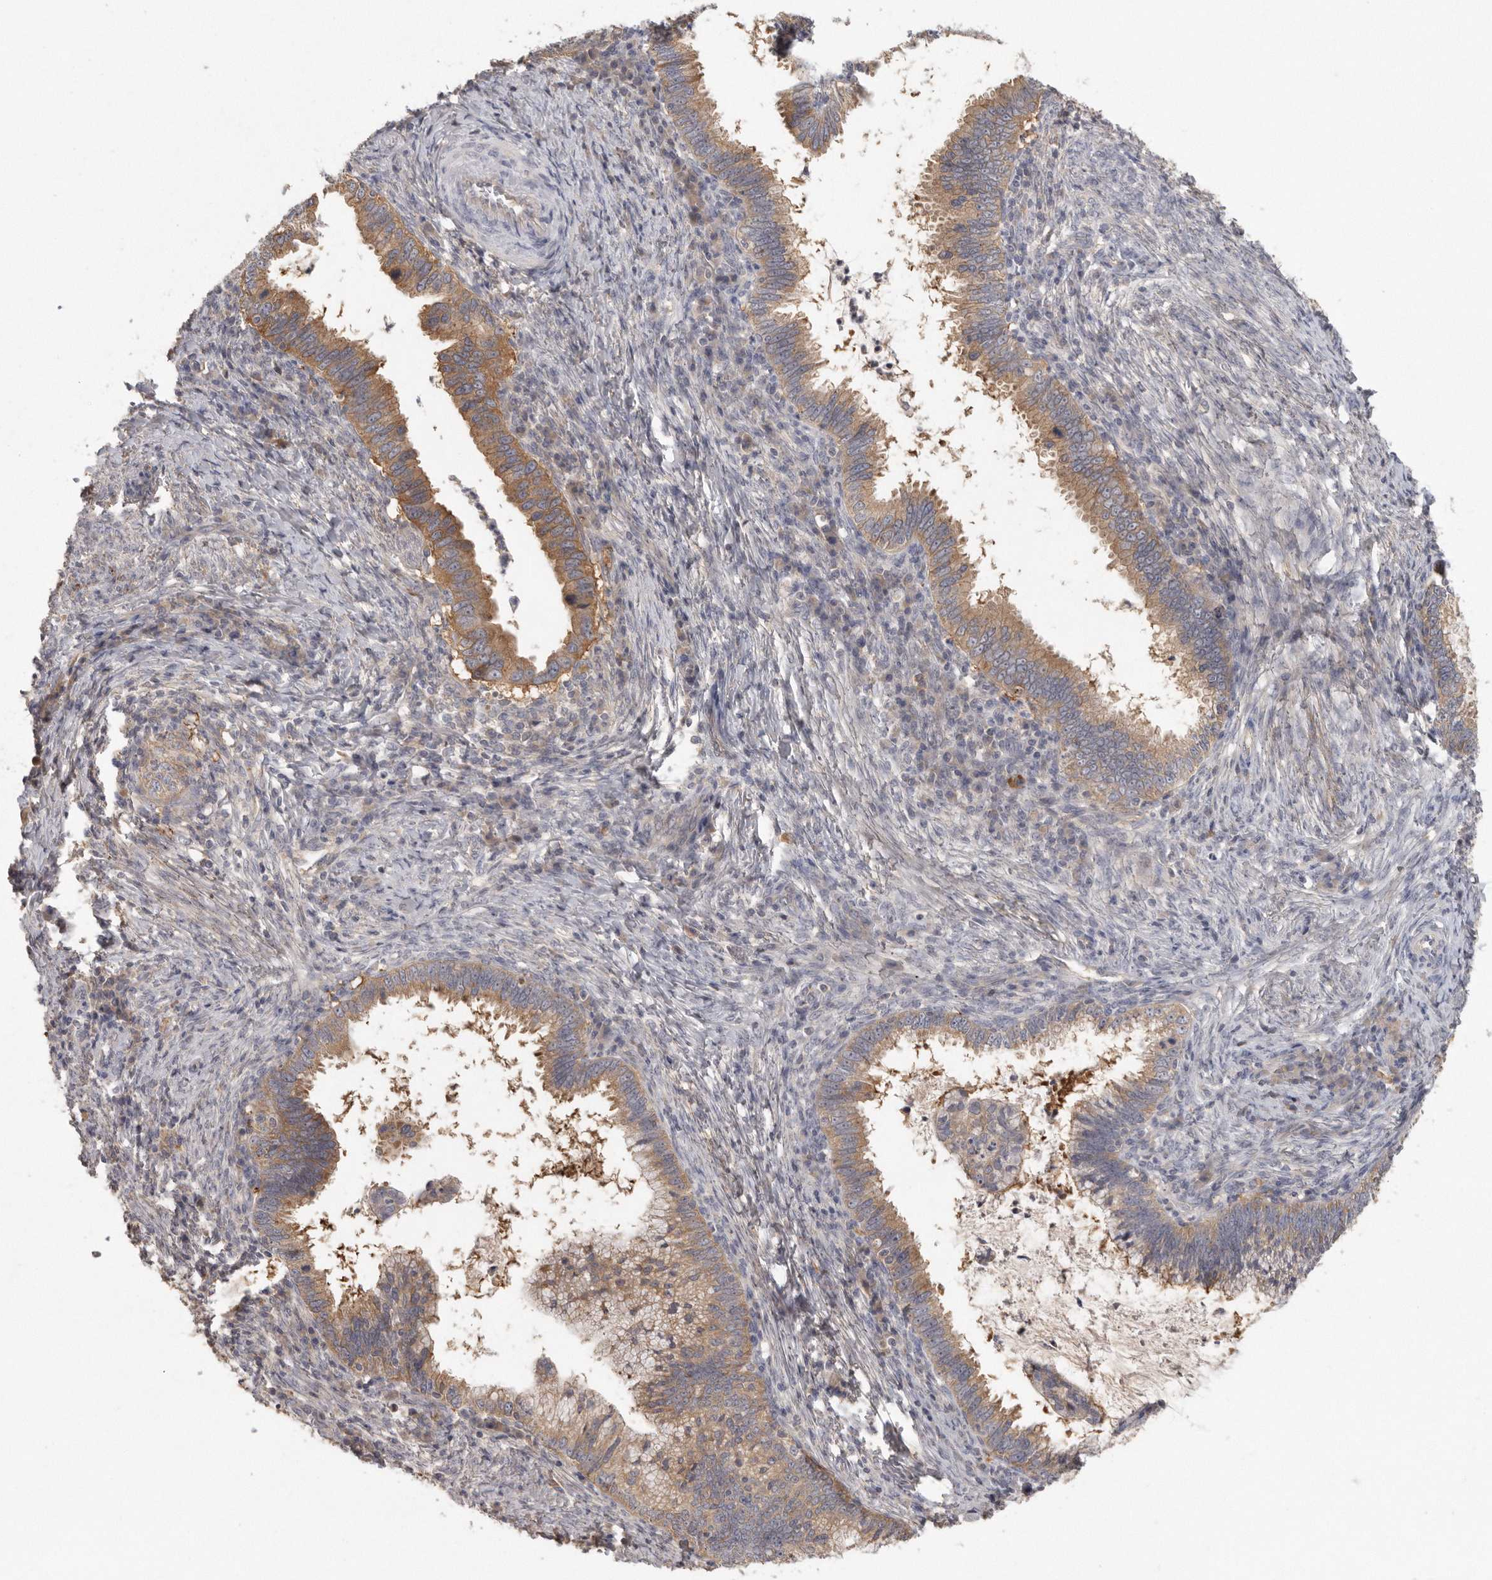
{"staining": {"intensity": "moderate", "quantity": ">75%", "location": "cytoplasmic/membranous"}, "tissue": "cervical cancer", "cell_type": "Tumor cells", "image_type": "cancer", "snomed": [{"axis": "morphology", "description": "Adenocarcinoma, NOS"}, {"axis": "topography", "description": "Cervix"}], "caption": "Immunohistochemistry (IHC) image of human cervical adenocarcinoma stained for a protein (brown), which reveals medium levels of moderate cytoplasmic/membranous expression in approximately >75% of tumor cells.", "gene": "CFAP298", "patient": {"sex": "female", "age": 36}}